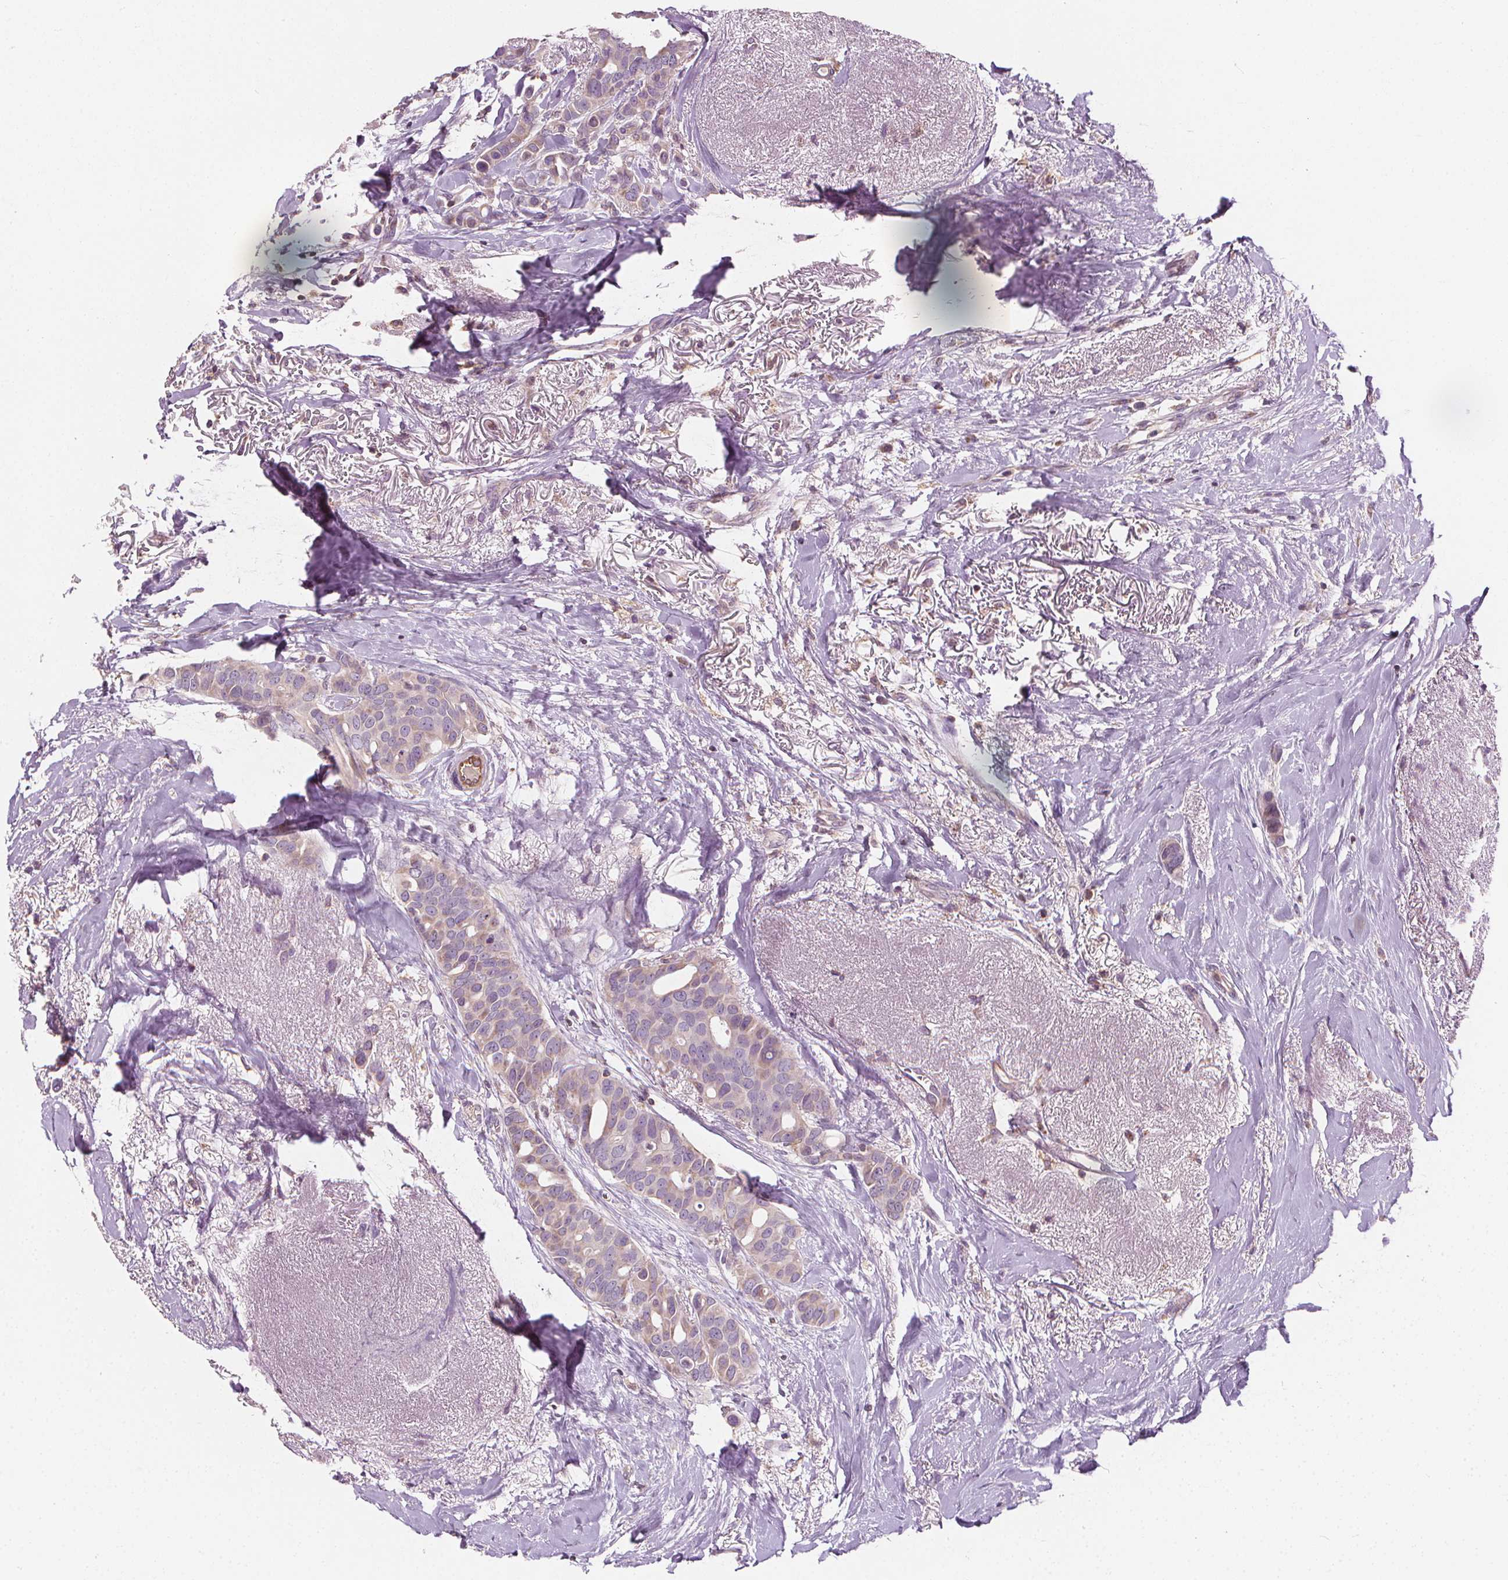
{"staining": {"intensity": "weak", "quantity": "<25%", "location": "cytoplasmic/membranous"}, "tissue": "breast cancer", "cell_type": "Tumor cells", "image_type": "cancer", "snomed": [{"axis": "morphology", "description": "Duct carcinoma"}, {"axis": "topography", "description": "Breast"}], "caption": "Immunohistochemistry (IHC) of human breast cancer (invasive ductal carcinoma) reveals no positivity in tumor cells.", "gene": "RAB20", "patient": {"sex": "female", "age": 54}}